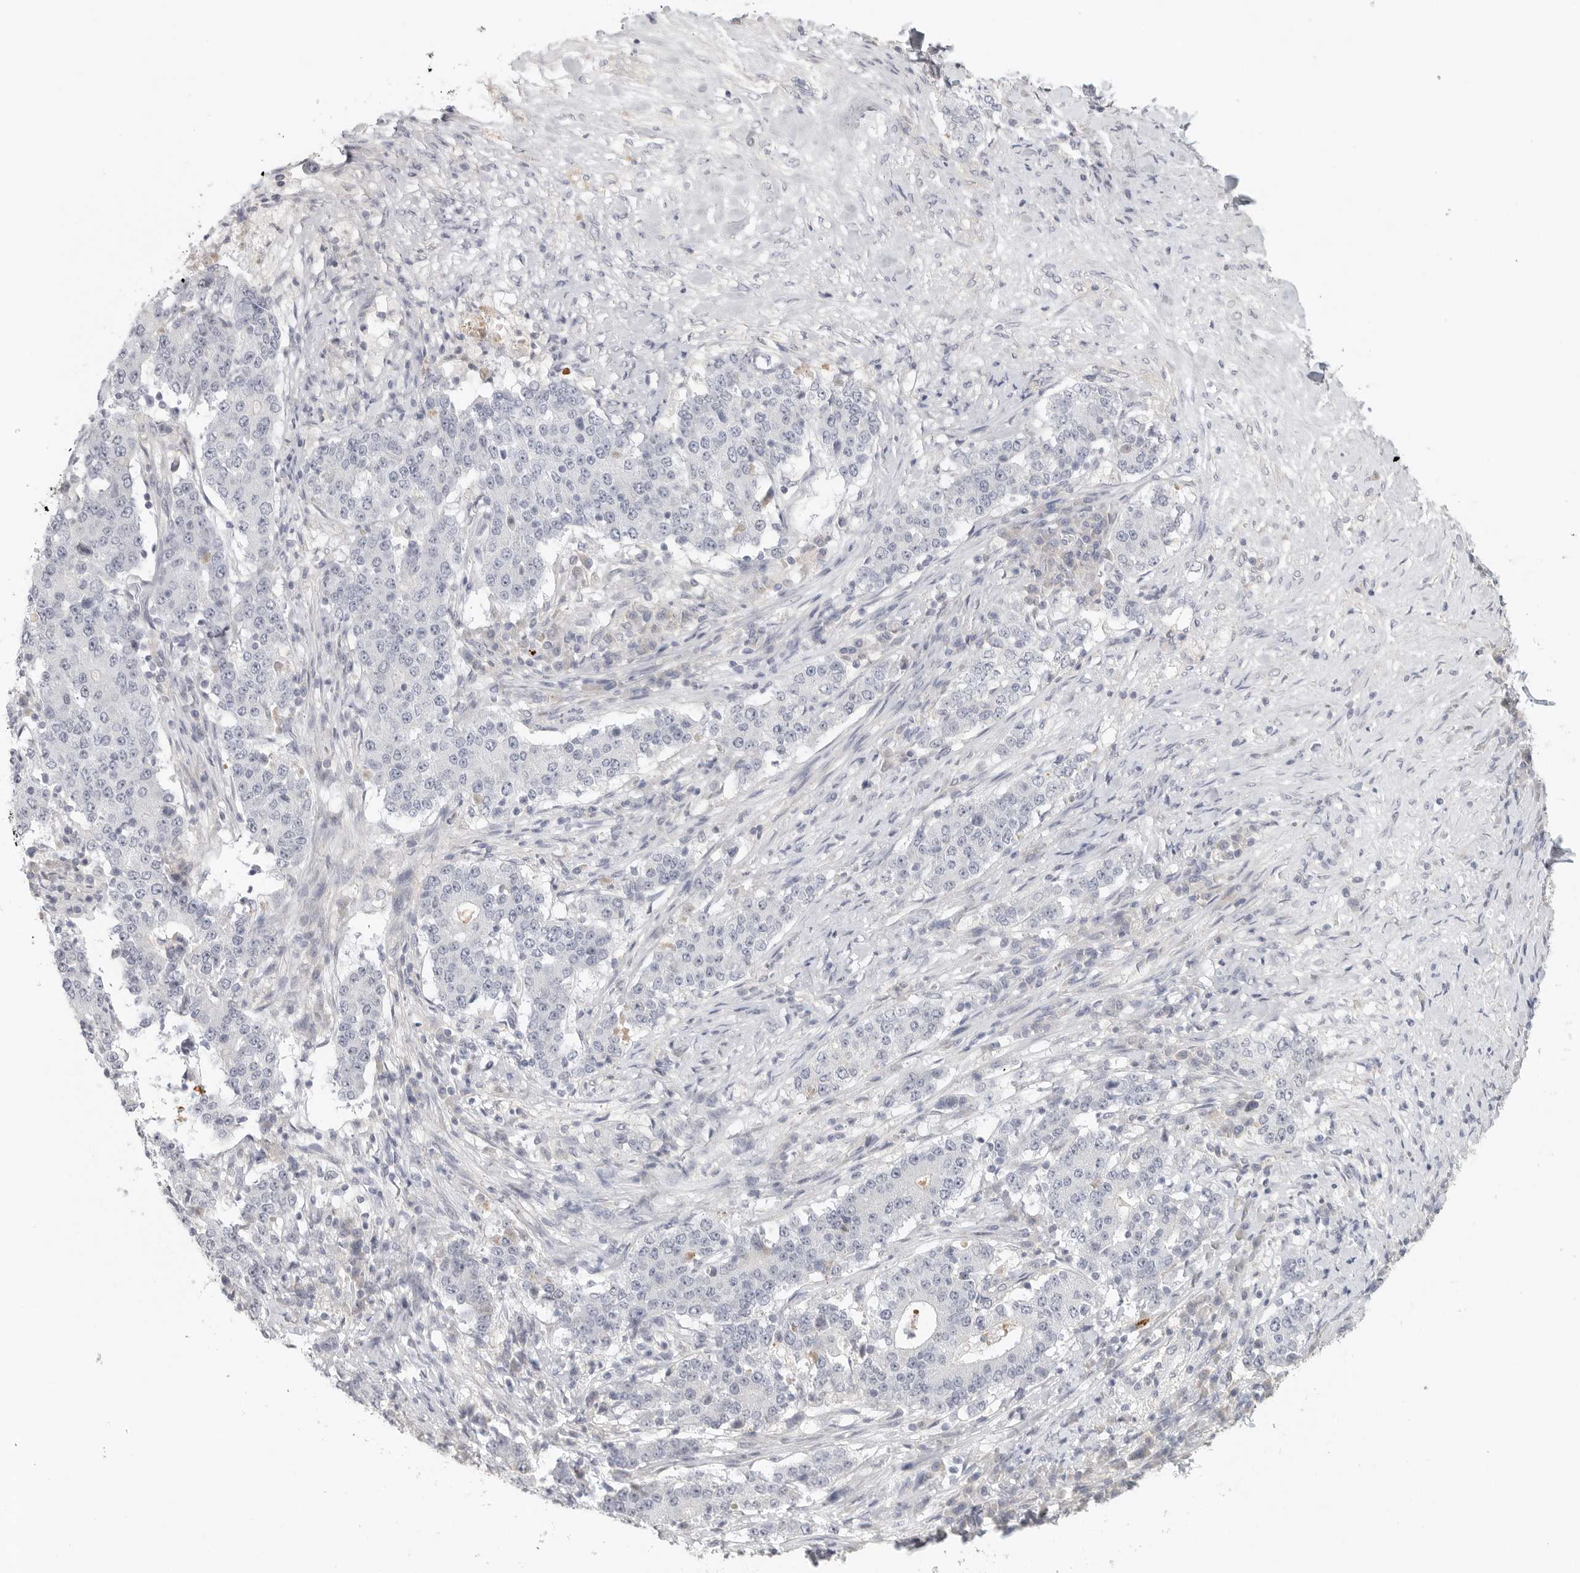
{"staining": {"intensity": "negative", "quantity": "none", "location": "none"}, "tissue": "stomach cancer", "cell_type": "Tumor cells", "image_type": "cancer", "snomed": [{"axis": "morphology", "description": "Adenocarcinoma, NOS"}, {"axis": "topography", "description": "Stomach"}], "caption": "Immunohistochemistry (IHC) photomicrograph of human adenocarcinoma (stomach) stained for a protein (brown), which reveals no expression in tumor cells.", "gene": "HDAC6", "patient": {"sex": "male", "age": 59}}